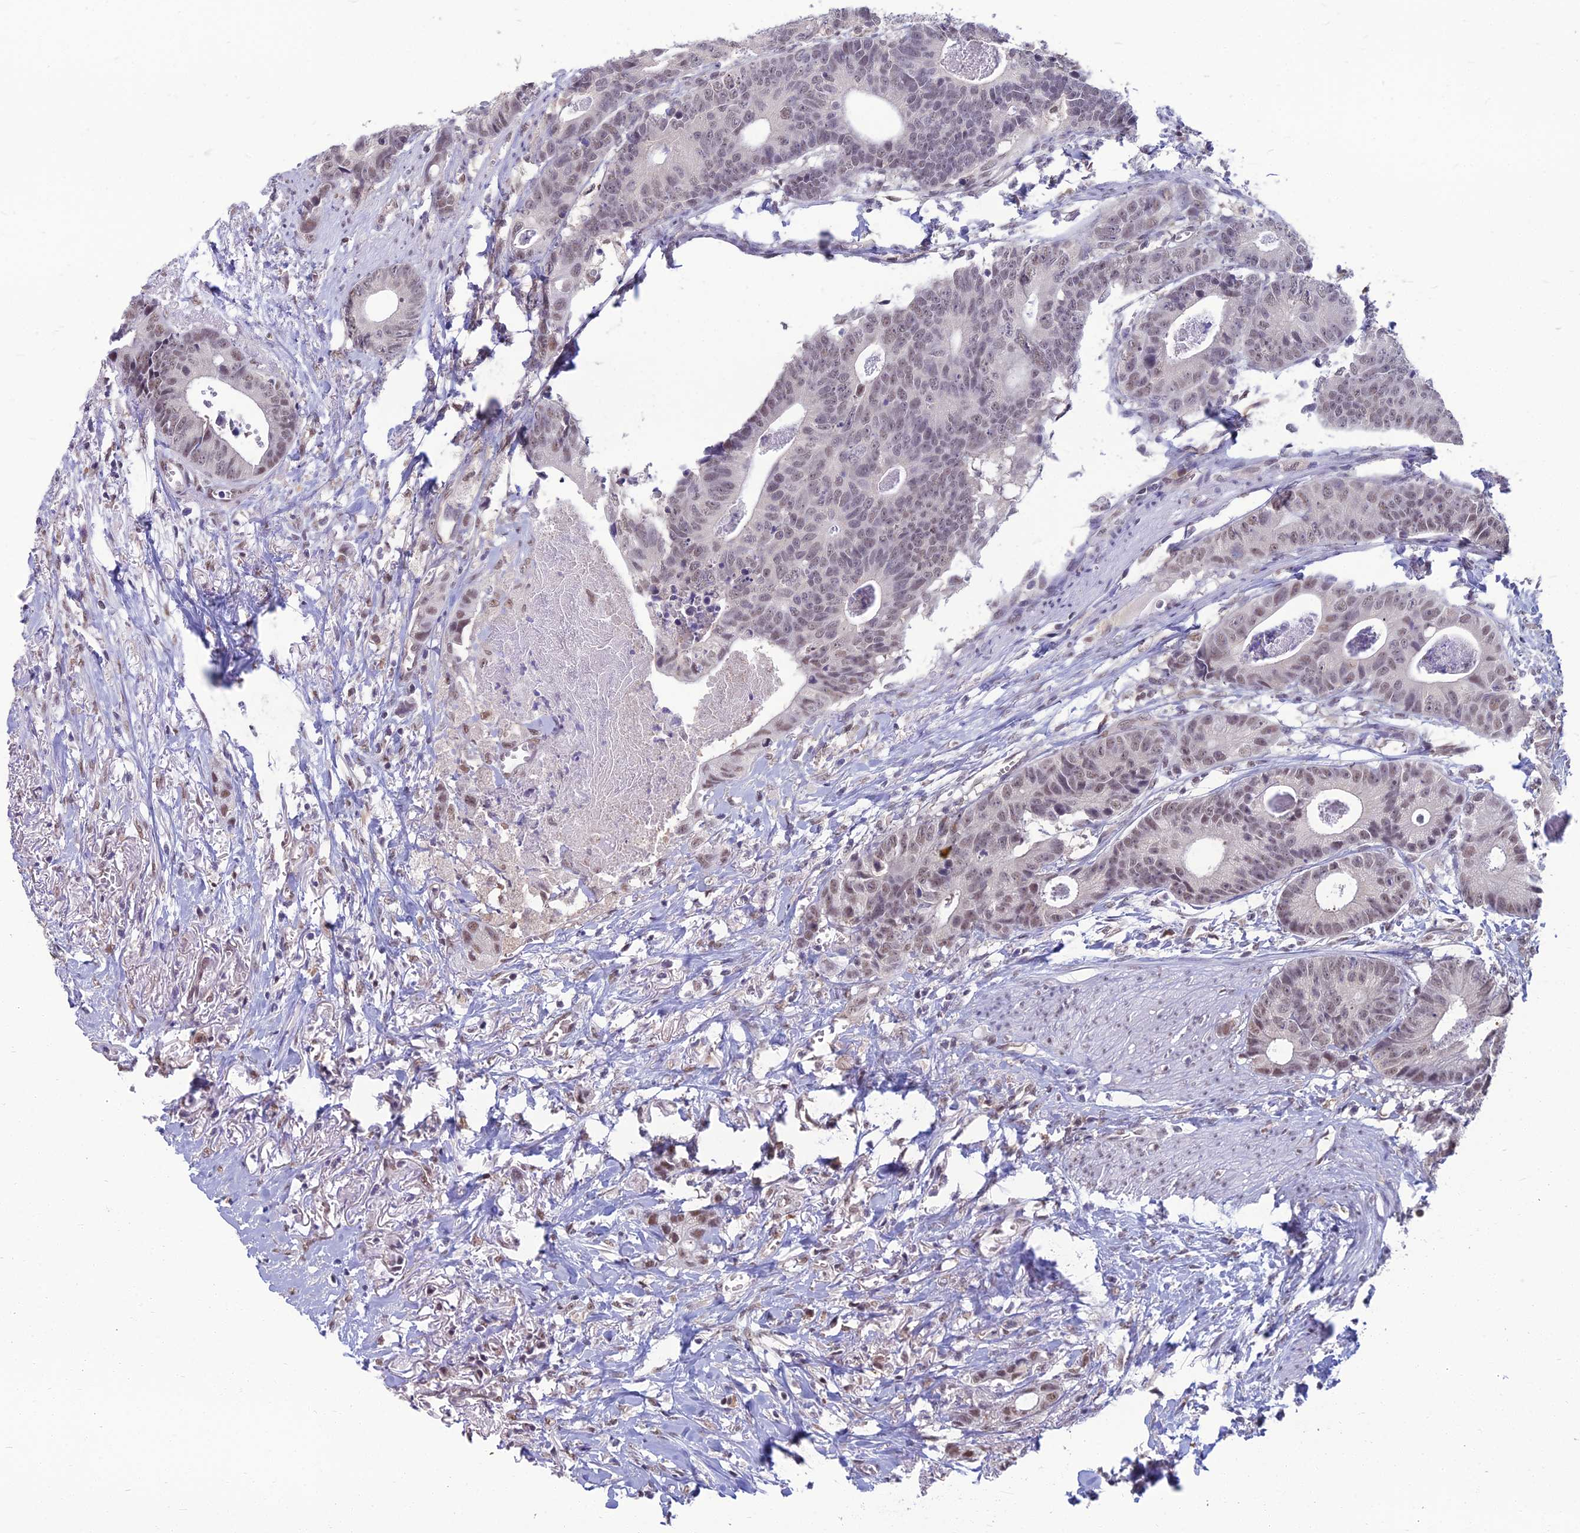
{"staining": {"intensity": "weak", "quantity": "25%-75%", "location": "nuclear"}, "tissue": "colorectal cancer", "cell_type": "Tumor cells", "image_type": "cancer", "snomed": [{"axis": "morphology", "description": "Adenocarcinoma, NOS"}, {"axis": "topography", "description": "Colon"}], "caption": "This image exhibits immunohistochemistry (IHC) staining of adenocarcinoma (colorectal), with low weak nuclear expression in about 25%-75% of tumor cells.", "gene": "SRSF7", "patient": {"sex": "female", "age": 57}}